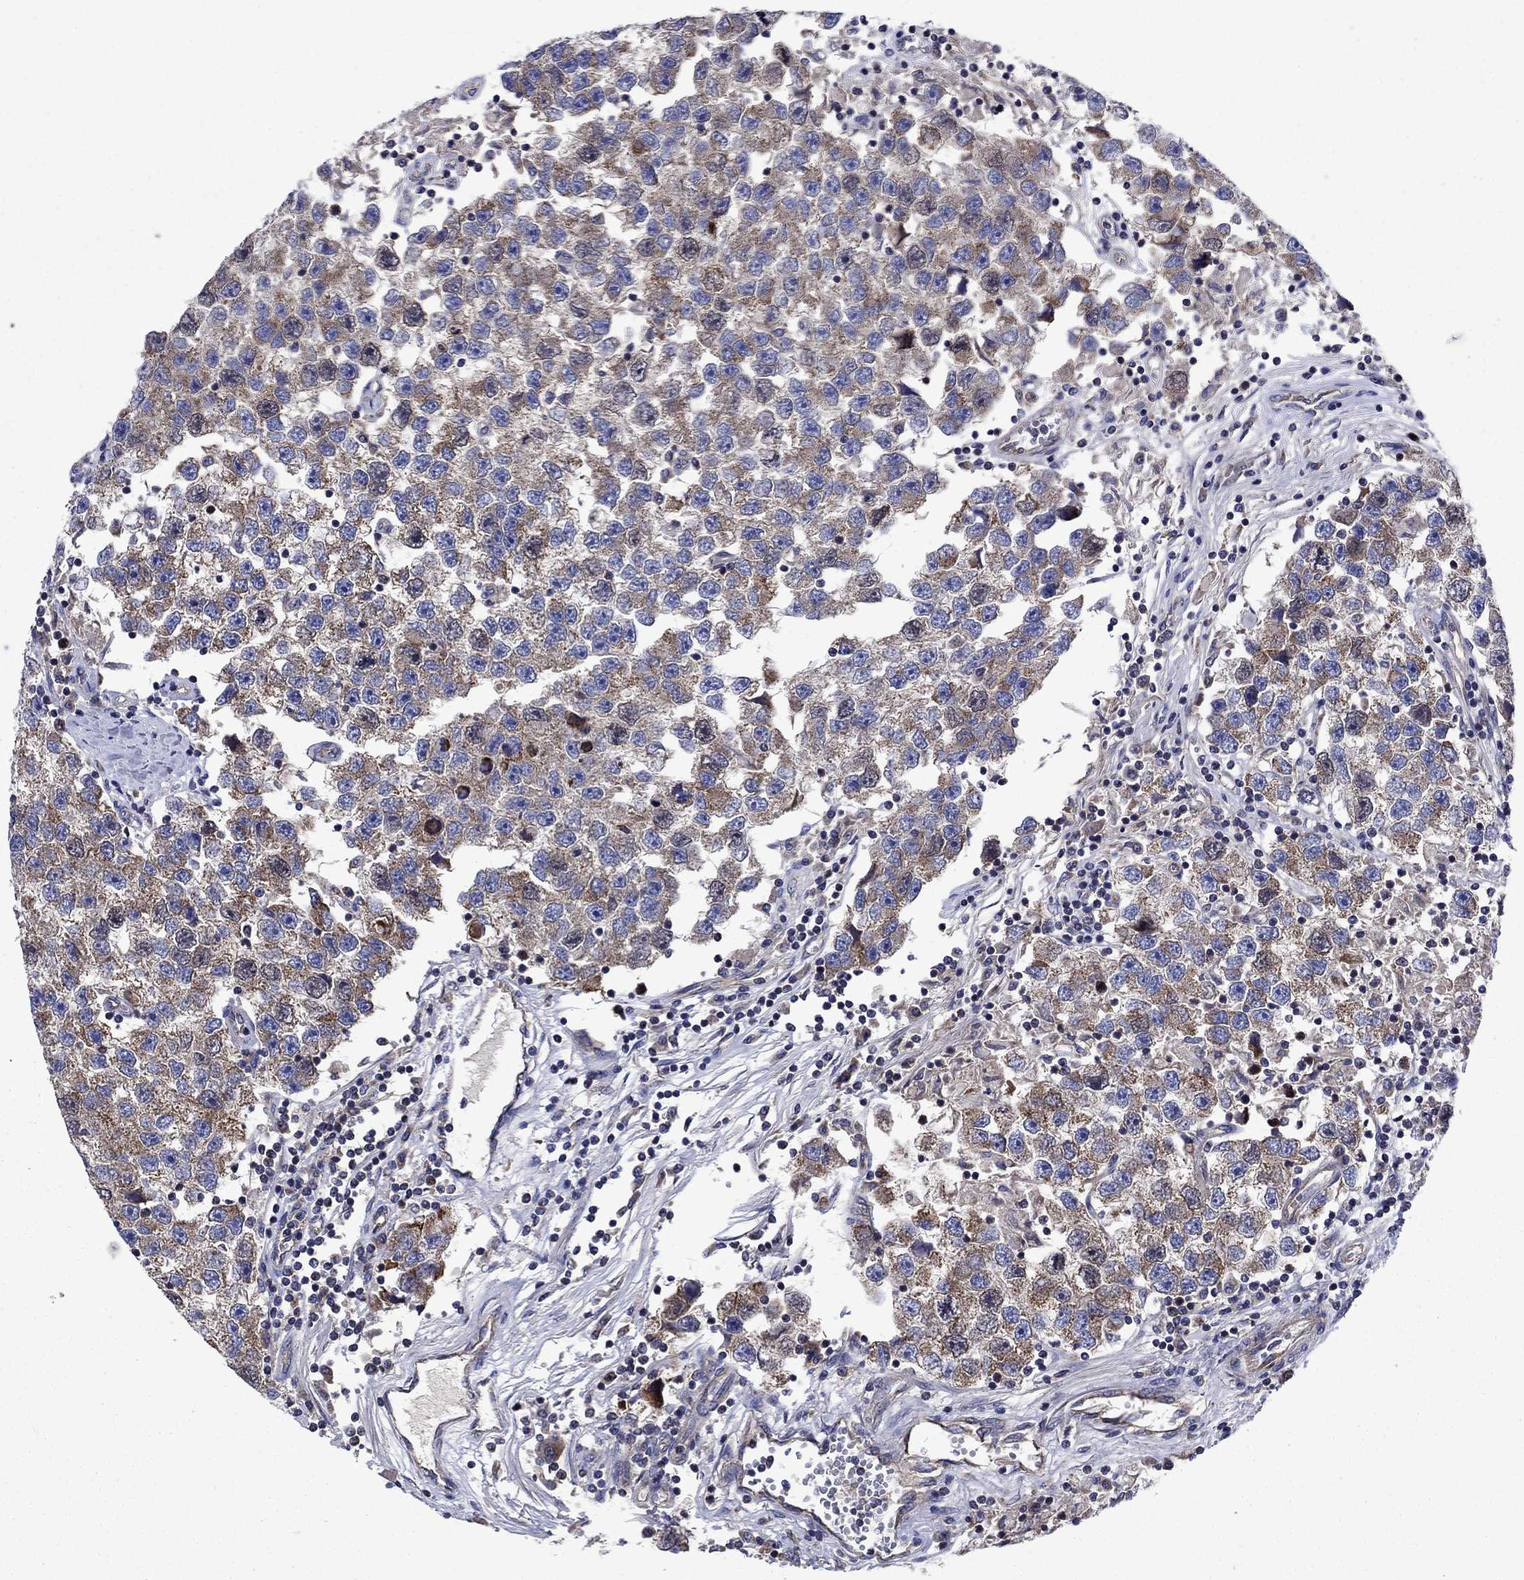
{"staining": {"intensity": "moderate", "quantity": ">75%", "location": "cytoplasmic/membranous"}, "tissue": "testis cancer", "cell_type": "Tumor cells", "image_type": "cancer", "snomed": [{"axis": "morphology", "description": "Seminoma, NOS"}, {"axis": "topography", "description": "Testis"}], "caption": "Testis cancer (seminoma) stained for a protein (brown) demonstrates moderate cytoplasmic/membranous positive expression in about >75% of tumor cells.", "gene": "KIF22", "patient": {"sex": "male", "age": 26}}